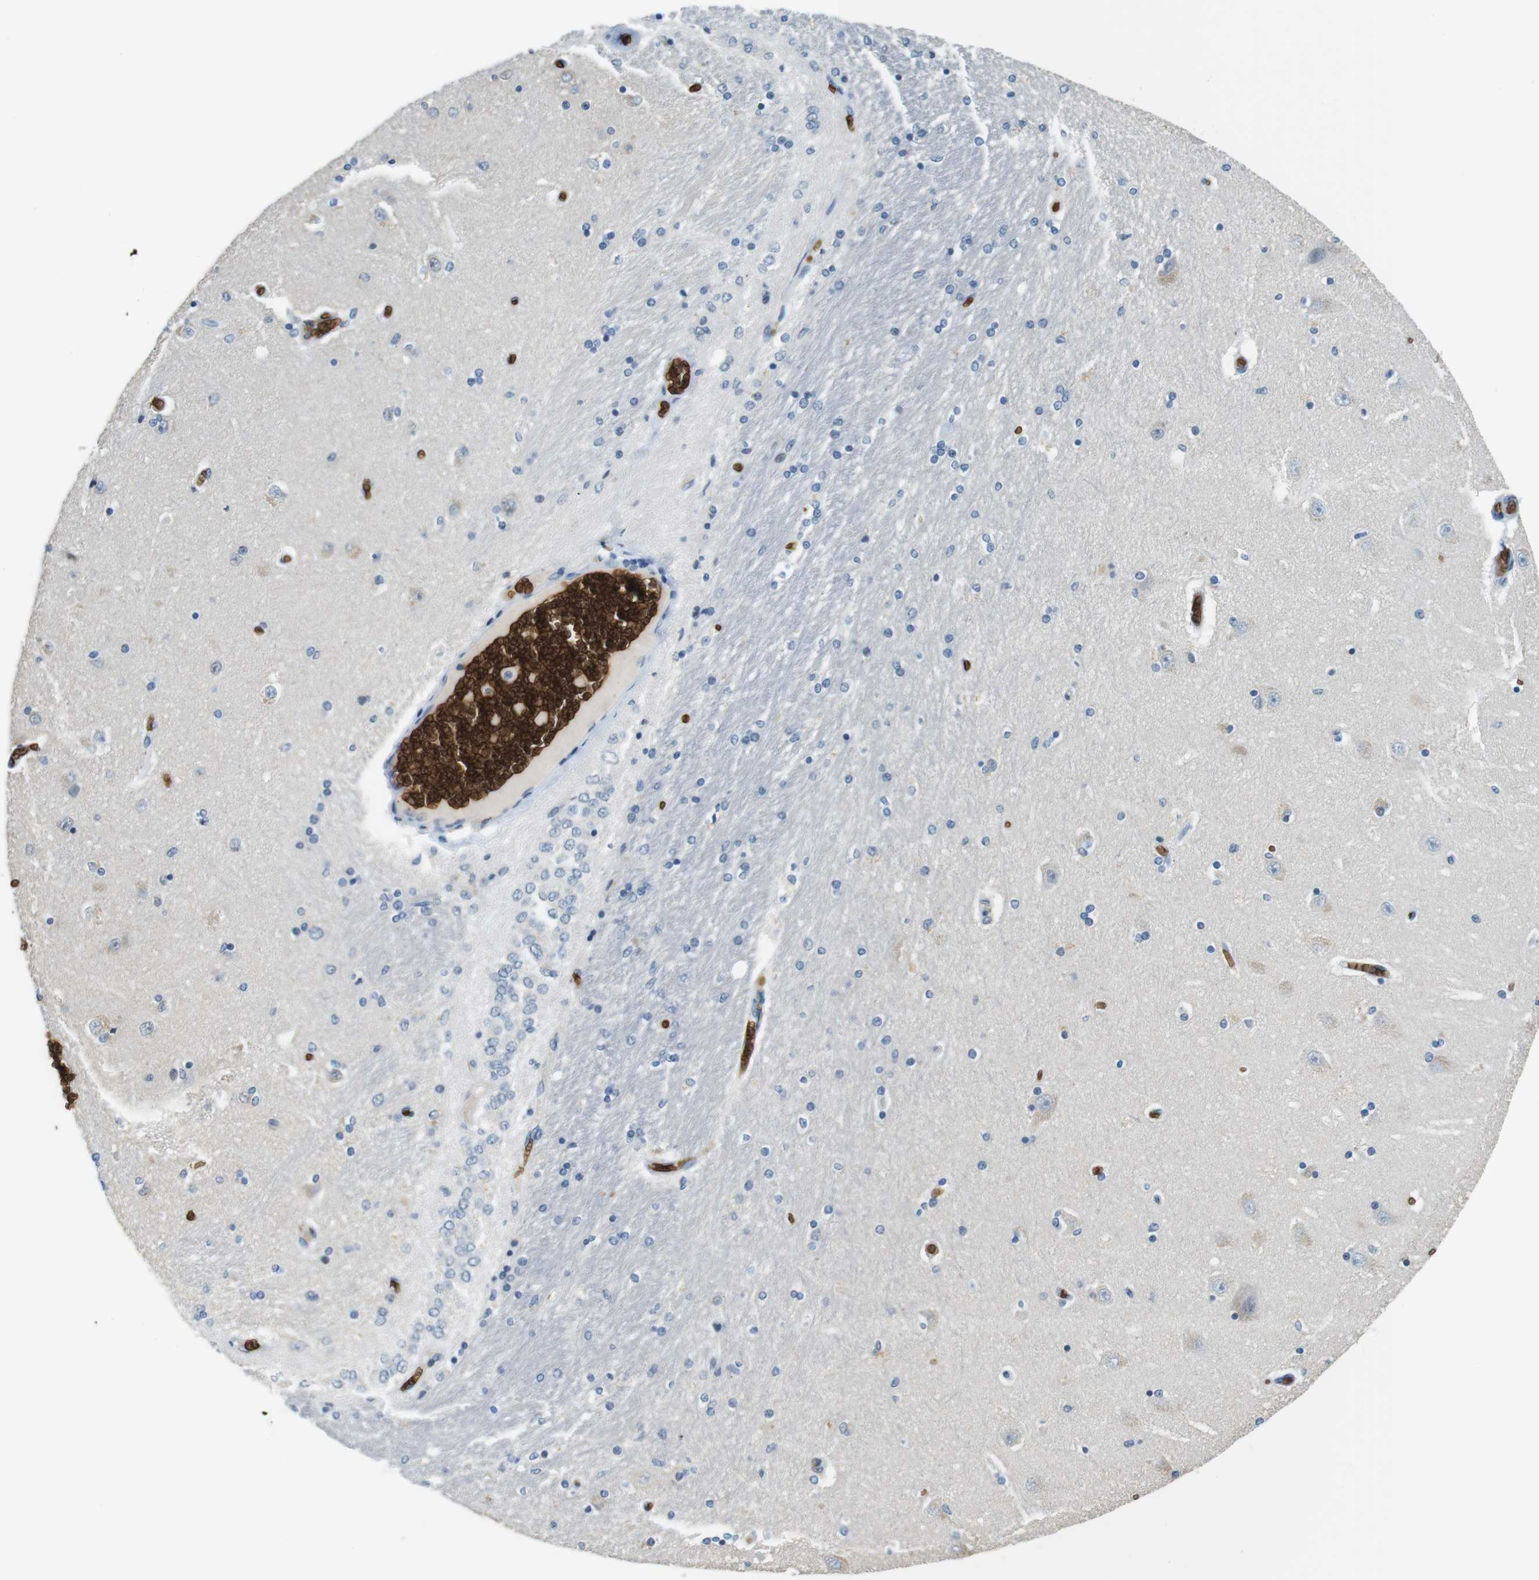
{"staining": {"intensity": "negative", "quantity": "none", "location": "none"}, "tissue": "hippocampus", "cell_type": "Glial cells", "image_type": "normal", "snomed": [{"axis": "morphology", "description": "Normal tissue, NOS"}, {"axis": "topography", "description": "Hippocampus"}], "caption": "IHC image of unremarkable human hippocampus stained for a protein (brown), which shows no expression in glial cells. (IHC, brightfield microscopy, high magnification).", "gene": "SLC4A1", "patient": {"sex": "female", "age": 54}}